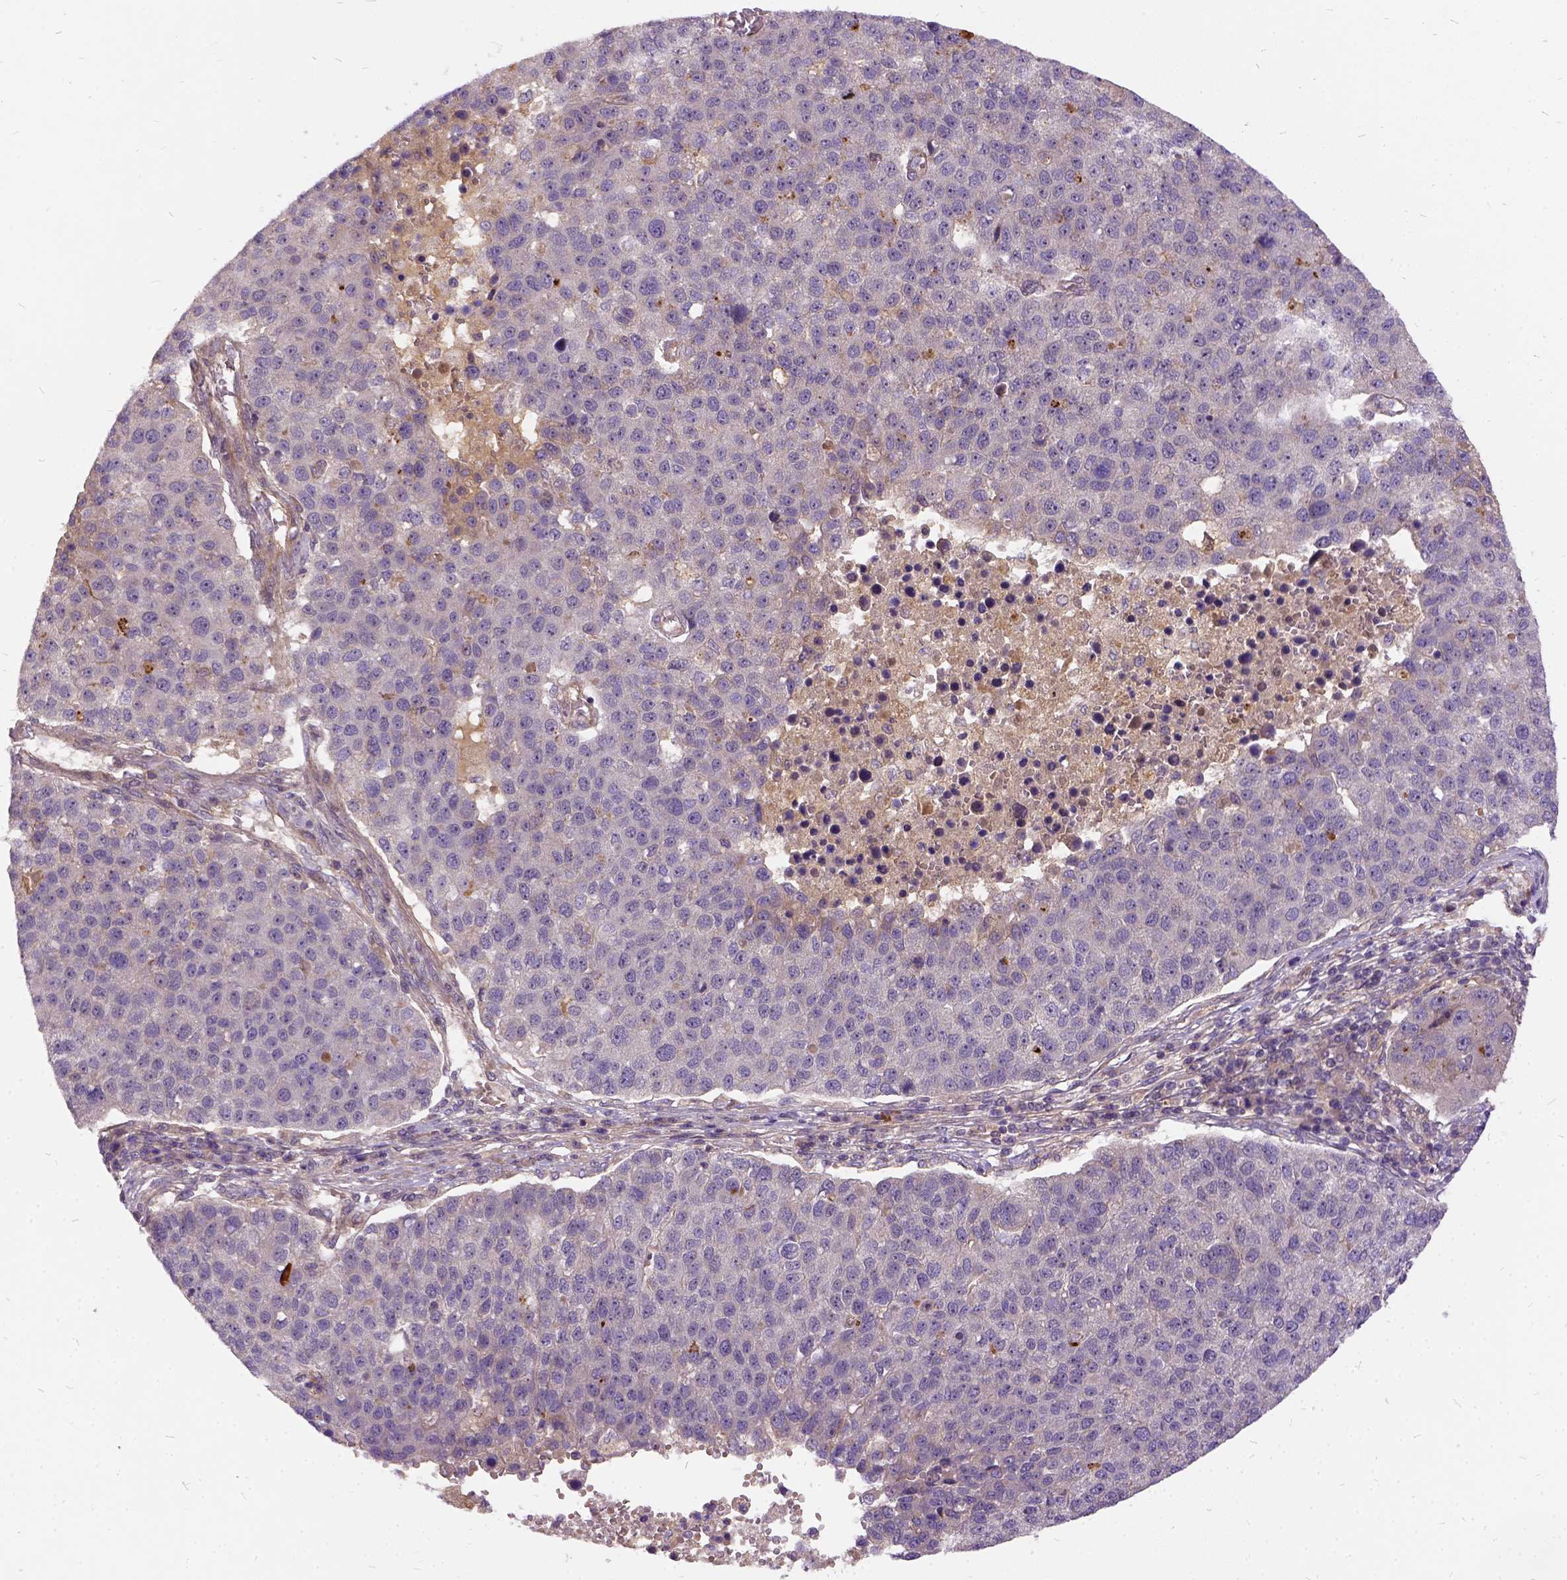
{"staining": {"intensity": "negative", "quantity": "none", "location": "none"}, "tissue": "pancreatic cancer", "cell_type": "Tumor cells", "image_type": "cancer", "snomed": [{"axis": "morphology", "description": "Adenocarcinoma, NOS"}, {"axis": "topography", "description": "Pancreas"}], "caption": "High power microscopy histopathology image of an immunohistochemistry micrograph of pancreatic cancer, revealing no significant positivity in tumor cells.", "gene": "ILRUN", "patient": {"sex": "female", "age": 61}}